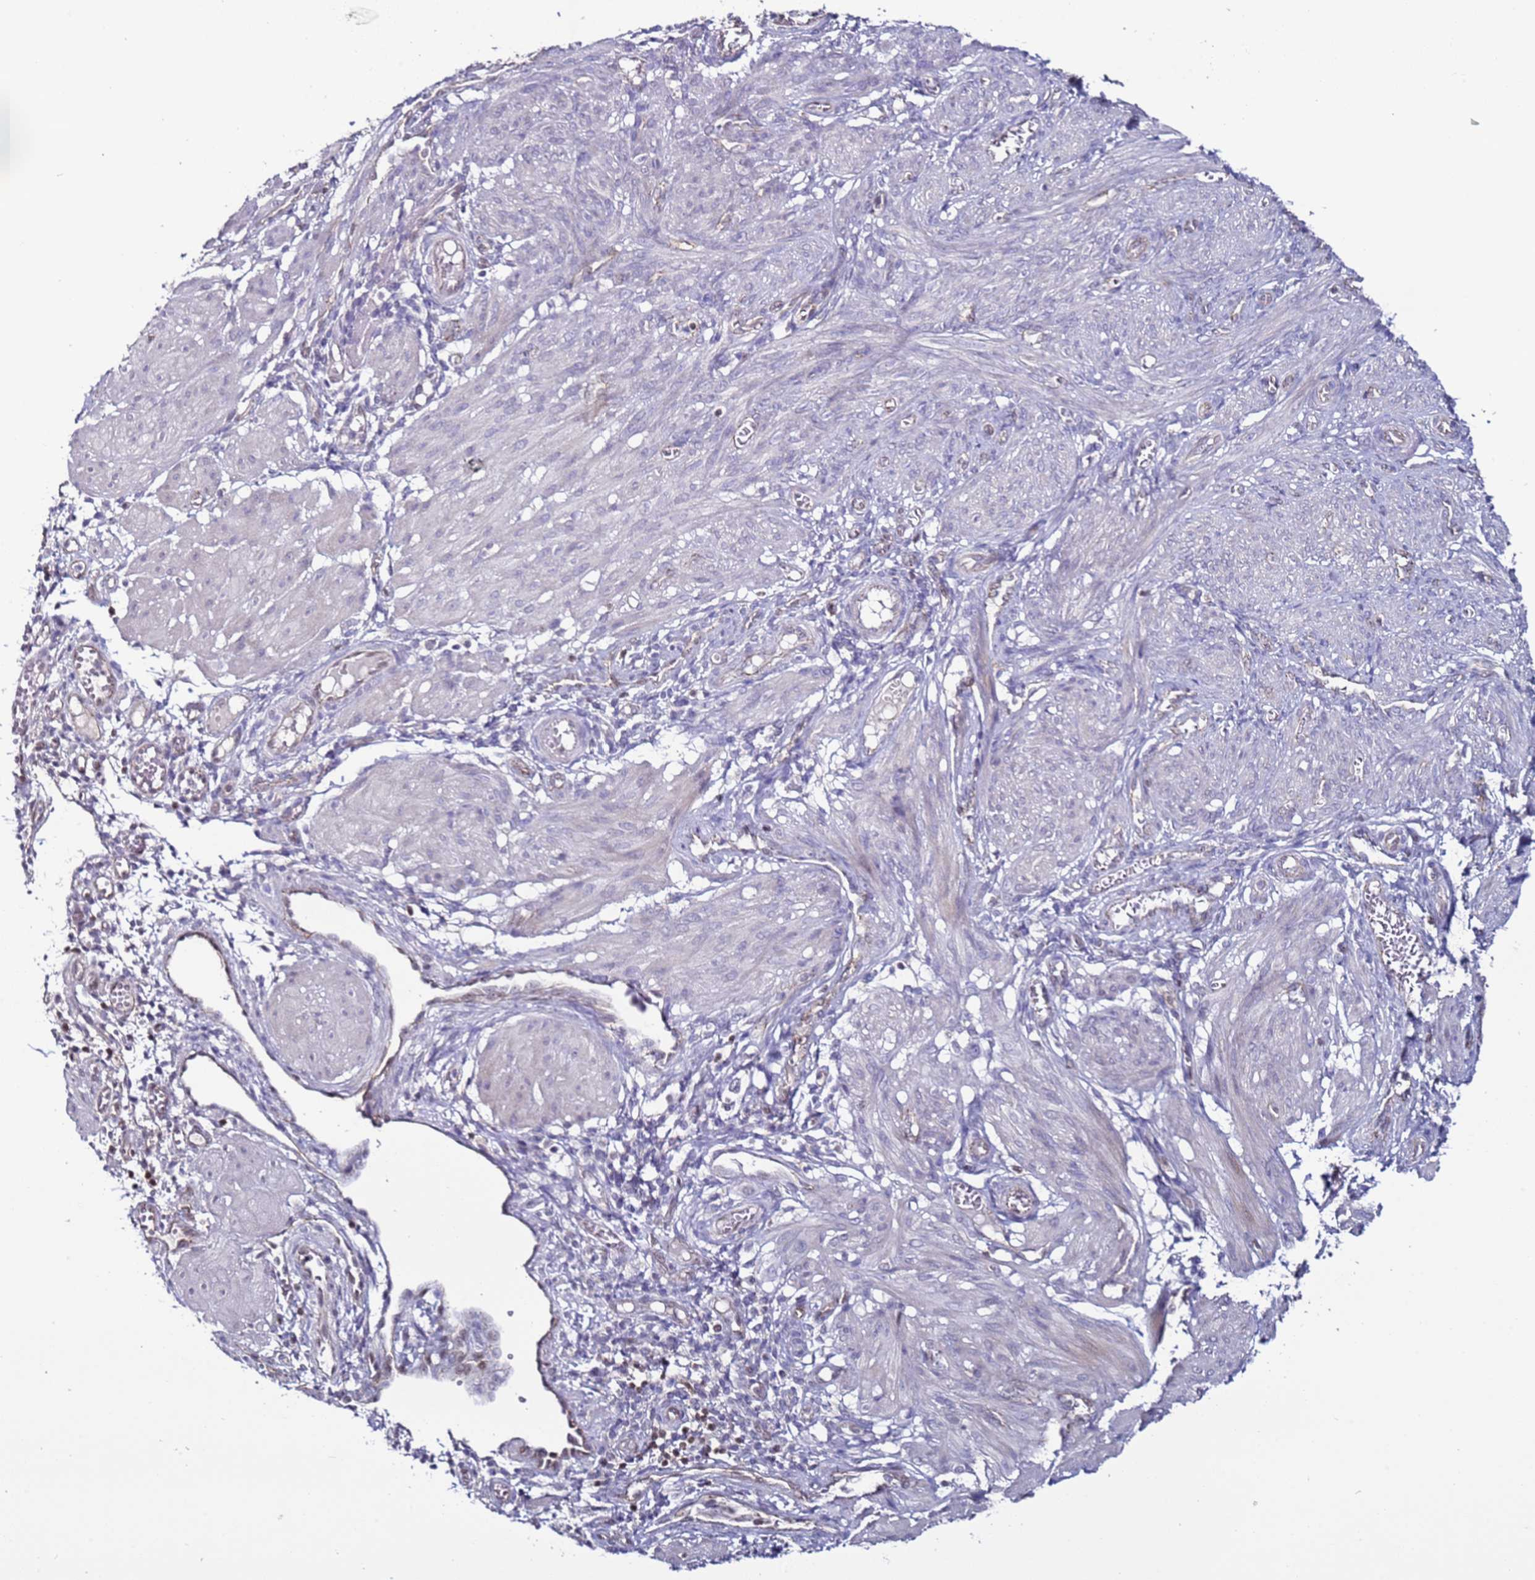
{"staining": {"intensity": "negative", "quantity": "none", "location": "none"}, "tissue": "smooth muscle", "cell_type": "Smooth muscle cells", "image_type": "normal", "snomed": [{"axis": "morphology", "description": "Normal tissue, NOS"}, {"axis": "topography", "description": "Smooth muscle"}], "caption": "High magnification brightfield microscopy of unremarkable smooth muscle stained with DAB (brown) and counterstained with hematoxylin (blue): smooth muscle cells show no significant positivity. (DAB (3,3'-diaminobenzidine) immunohistochemistry, high magnification).", "gene": "TENM3", "patient": {"sex": "female", "age": 39}}